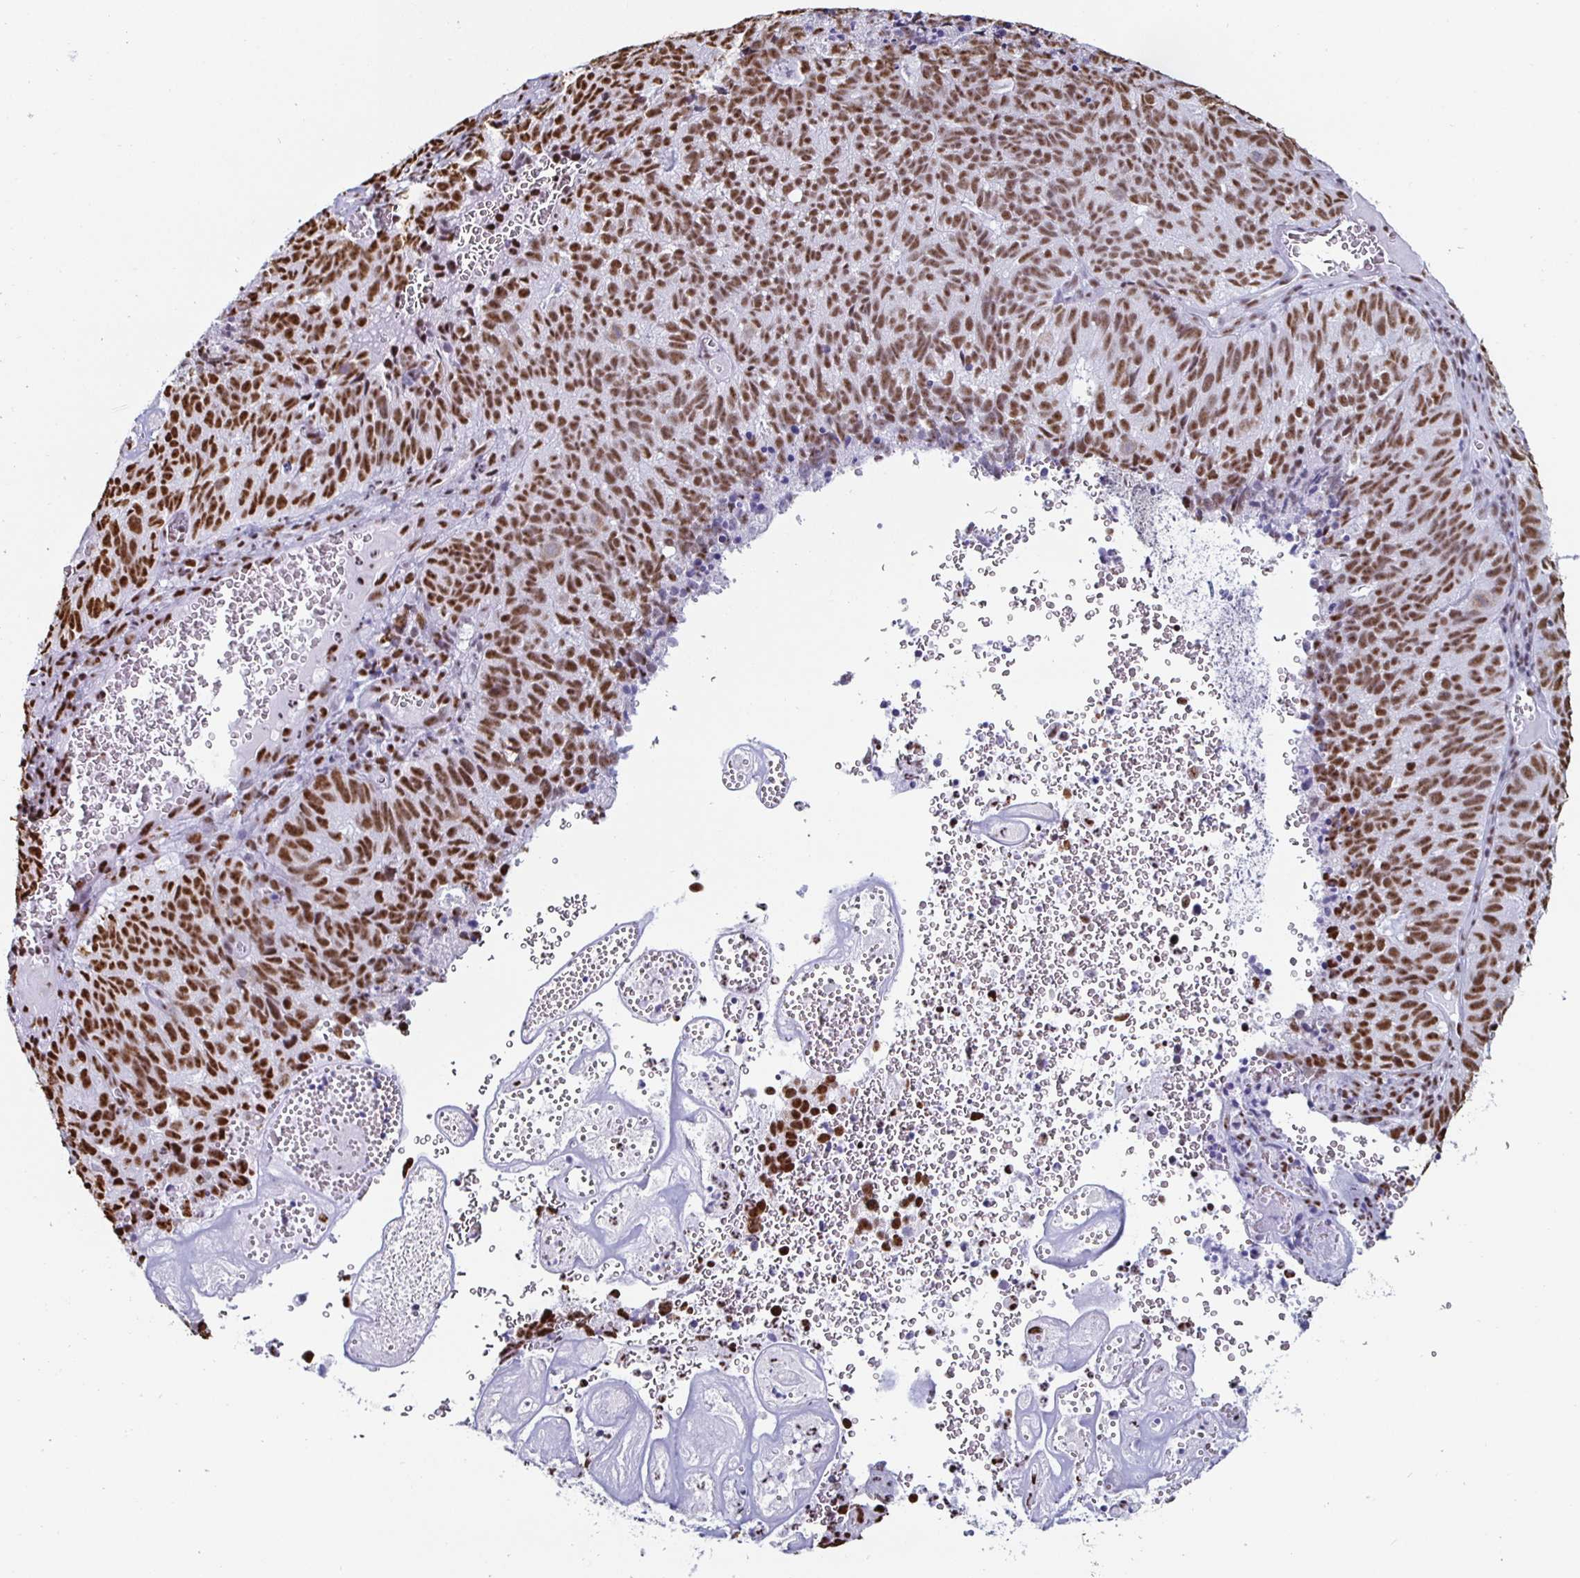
{"staining": {"intensity": "strong", "quantity": ">75%", "location": "nuclear"}, "tissue": "cervical cancer", "cell_type": "Tumor cells", "image_type": "cancer", "snomed": [{"axis": "morphology", "description": "Adenocarcinoma, NOS"}, {"axis": "topography", "description": "Cervix"}], "caption": "Protein staining of cervical adenocarcinoma tissue demonstrates strong nuclear expression in about >75% of tumor cells. The staining is performed using DAB (3,3'-diaminobenzidine) brown chromogen to label protein expression. The nuclei are counter-stained blue using hematoxylin.", "gene": "DDX39B", "patient": {"sex": "female", "age": 38}}